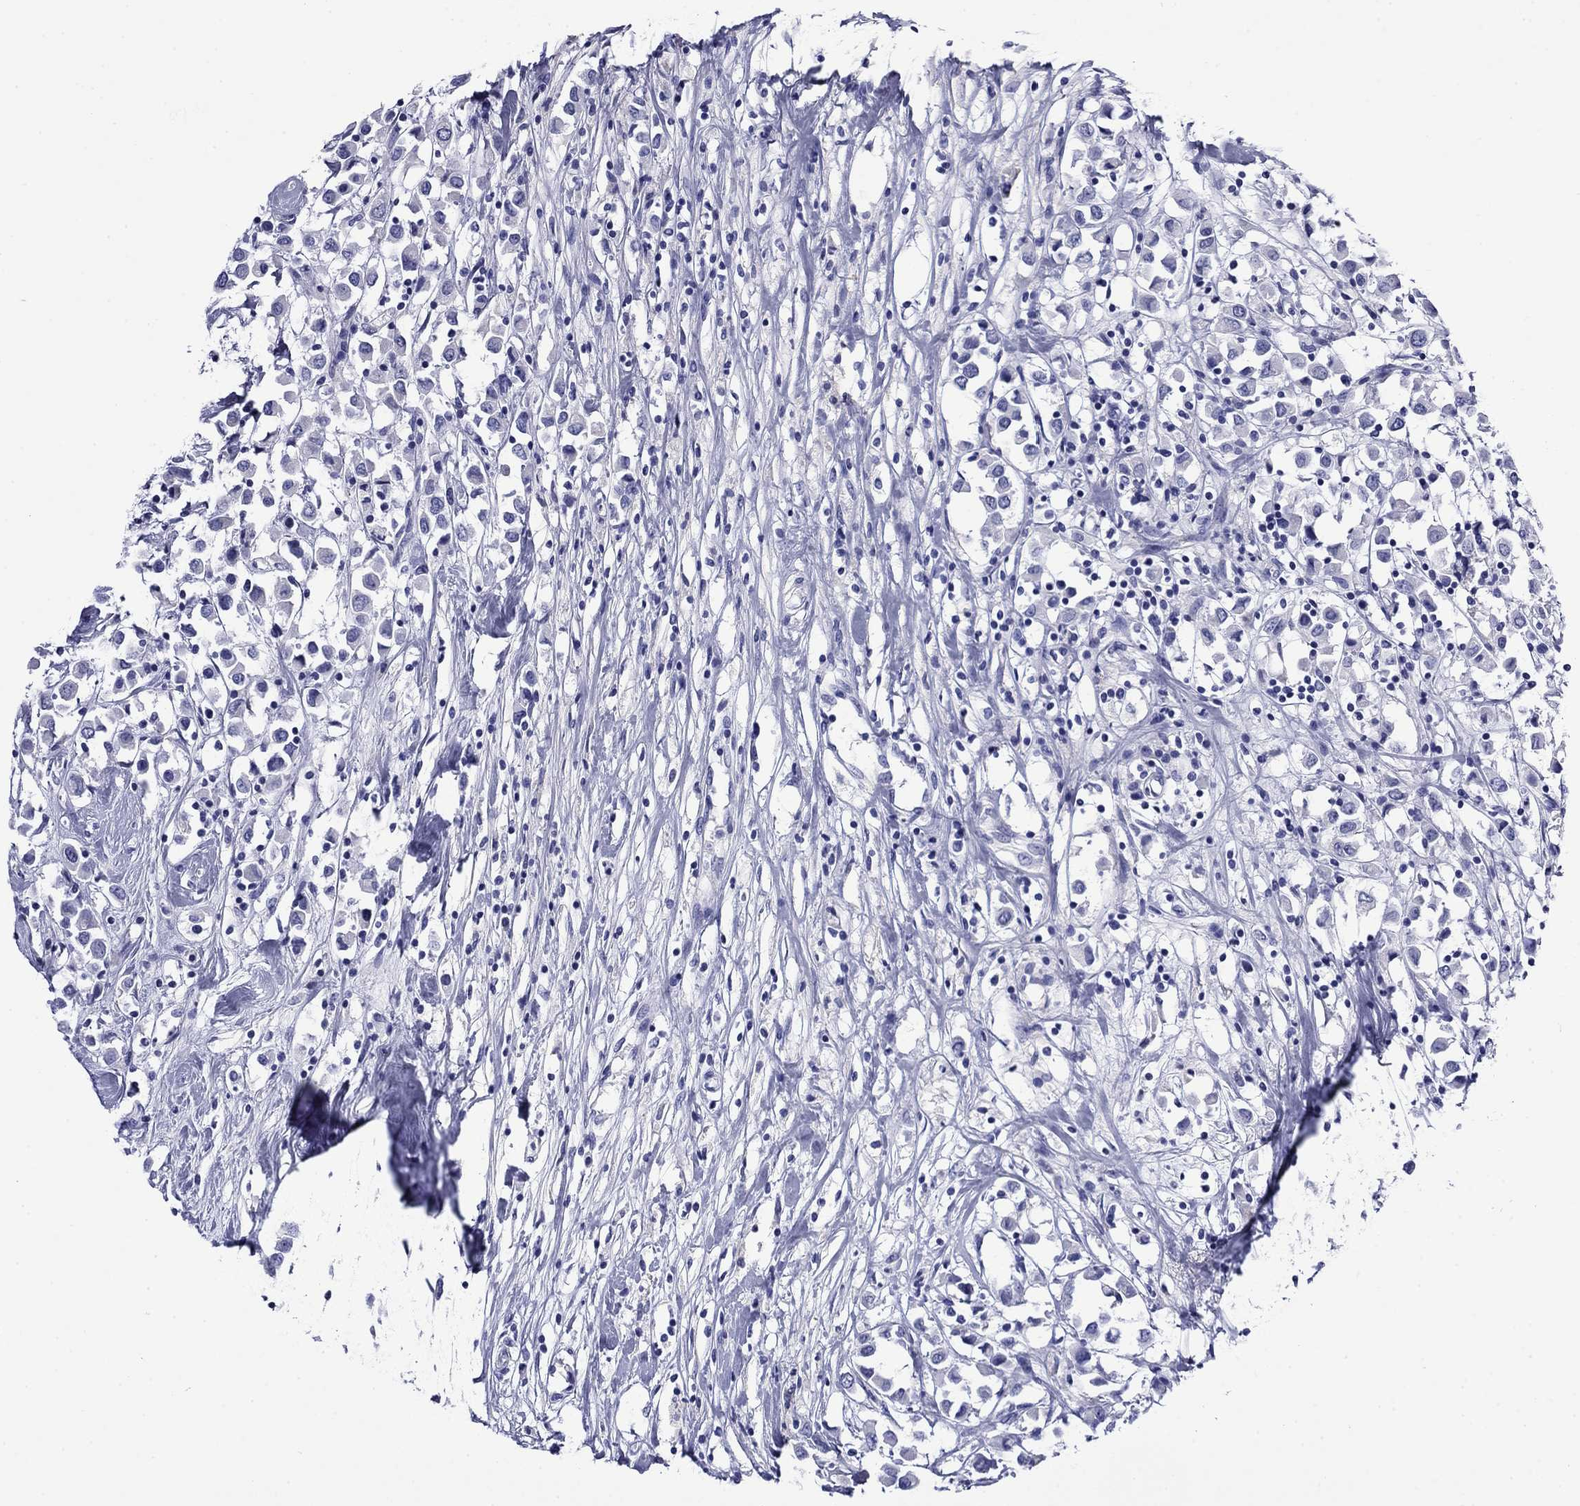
{"staining": {"intensity": "negative", "quantity": "none", "location": "none"}, "tissue": "breast cancer", "cell_type": "Tumor cells", "image_type": "cancer", "snomed": [{"axis": "morphology", "description": "Duct carcinoma"}, {"axis": "topography", "description": "Breast"}], "caption": "Tumor cells show no significant staining in infiltrating ductal carcinoma (breast).", "gene": "GIP", "patient": {"sex": "female", "age": 61}}